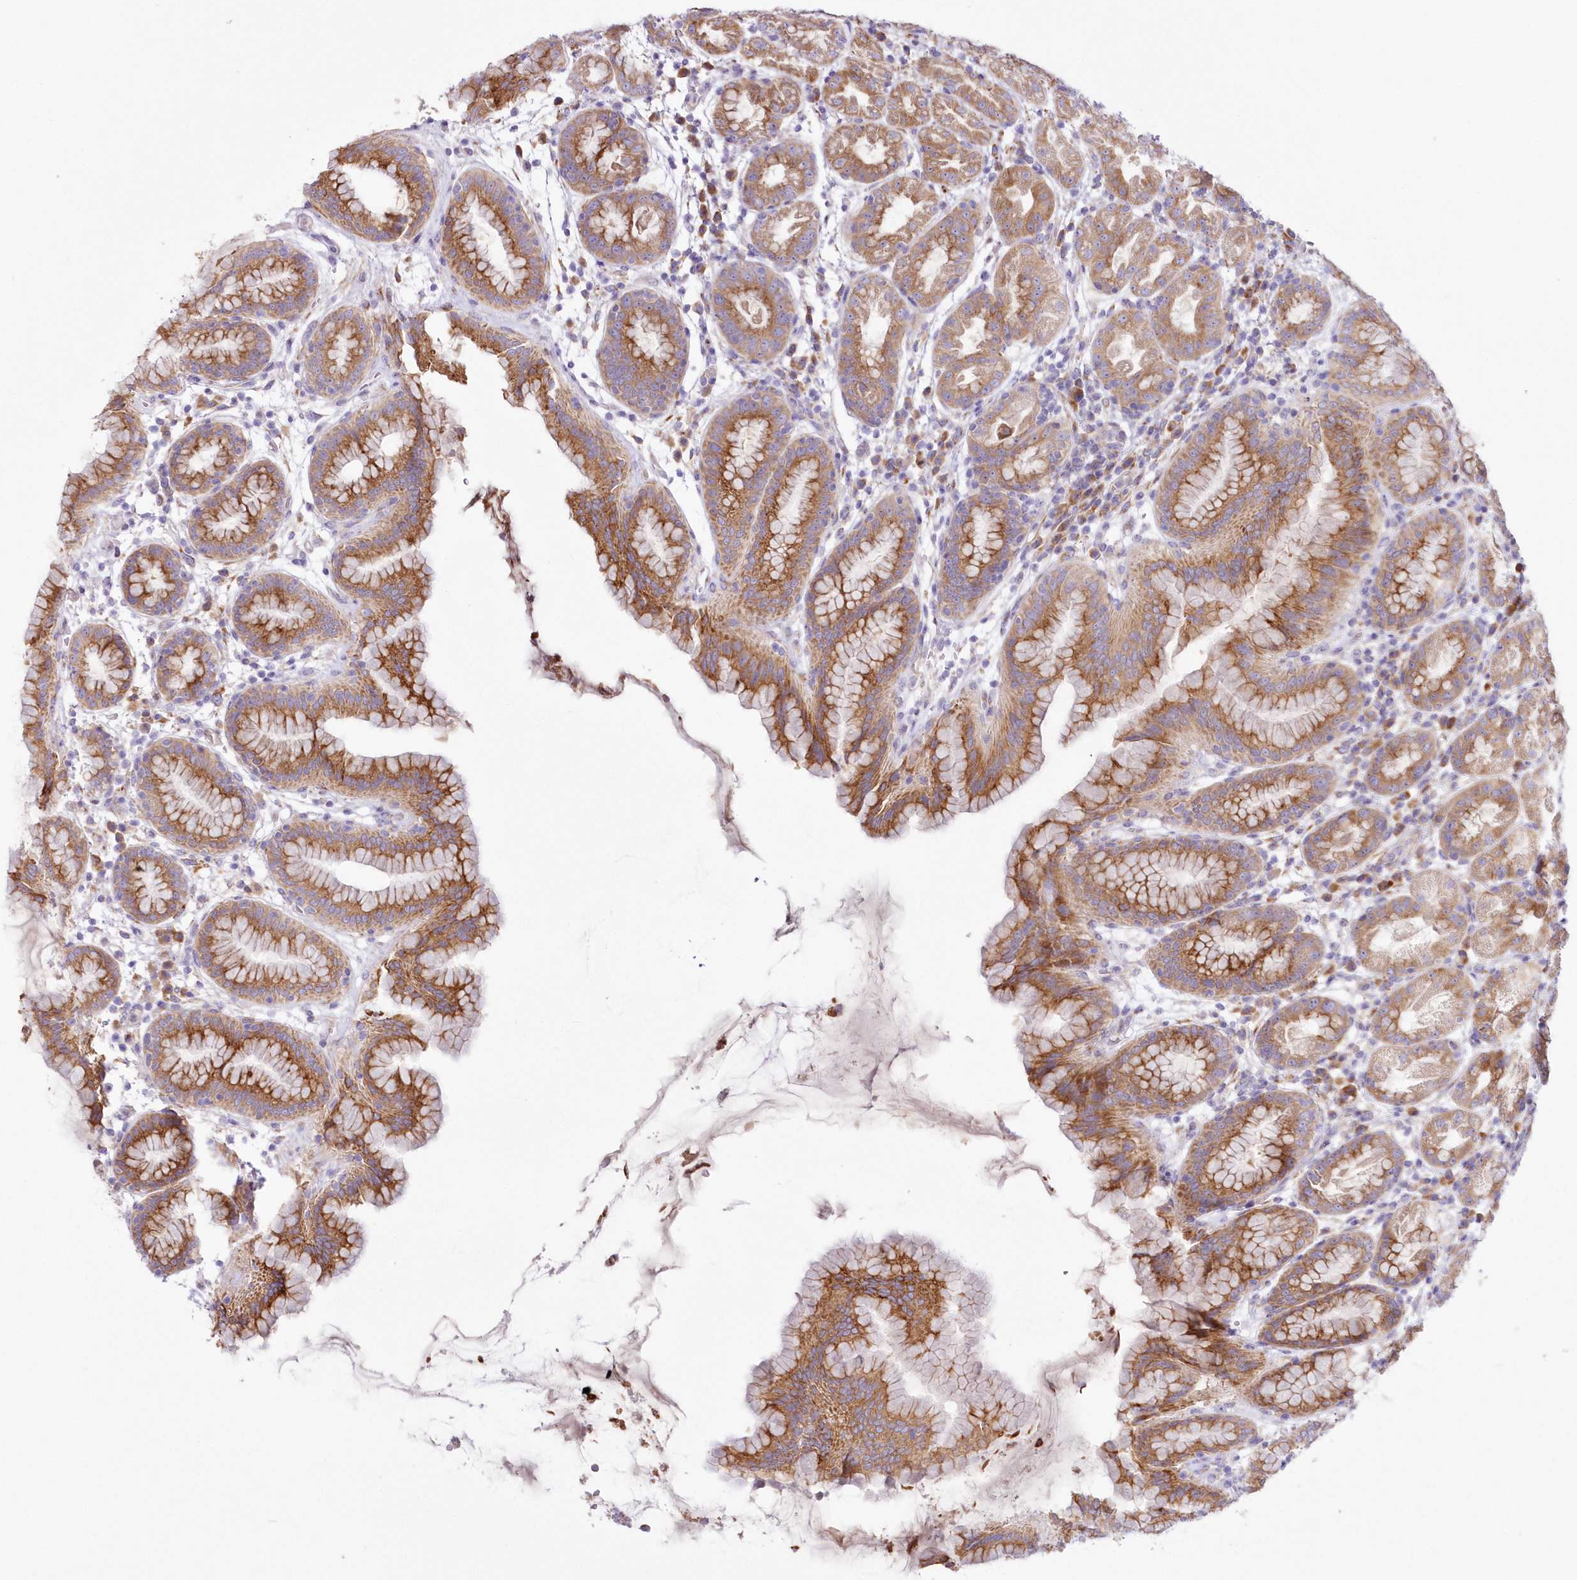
{"staining": {"intensity": "strong", "quantity": "25%-75%", "location": "cytoplasmic/membranous"}, "tissue": "stomach", "cell_type": "Glandular cells", "image_type": "normal", "snomed": [{"axis": "morphology", "description": "Normal tissue, NOS"}, {"axis": "topography", "description": "Stomach"}], "caption": "Human stomach stained for a protein (brown) displays strong cytoplasmic/membranous positive positivity in about 25%-75% of glandular cells.", "gene": "ARFGEF3", "patient": {"sex": "female", "age": 79}}